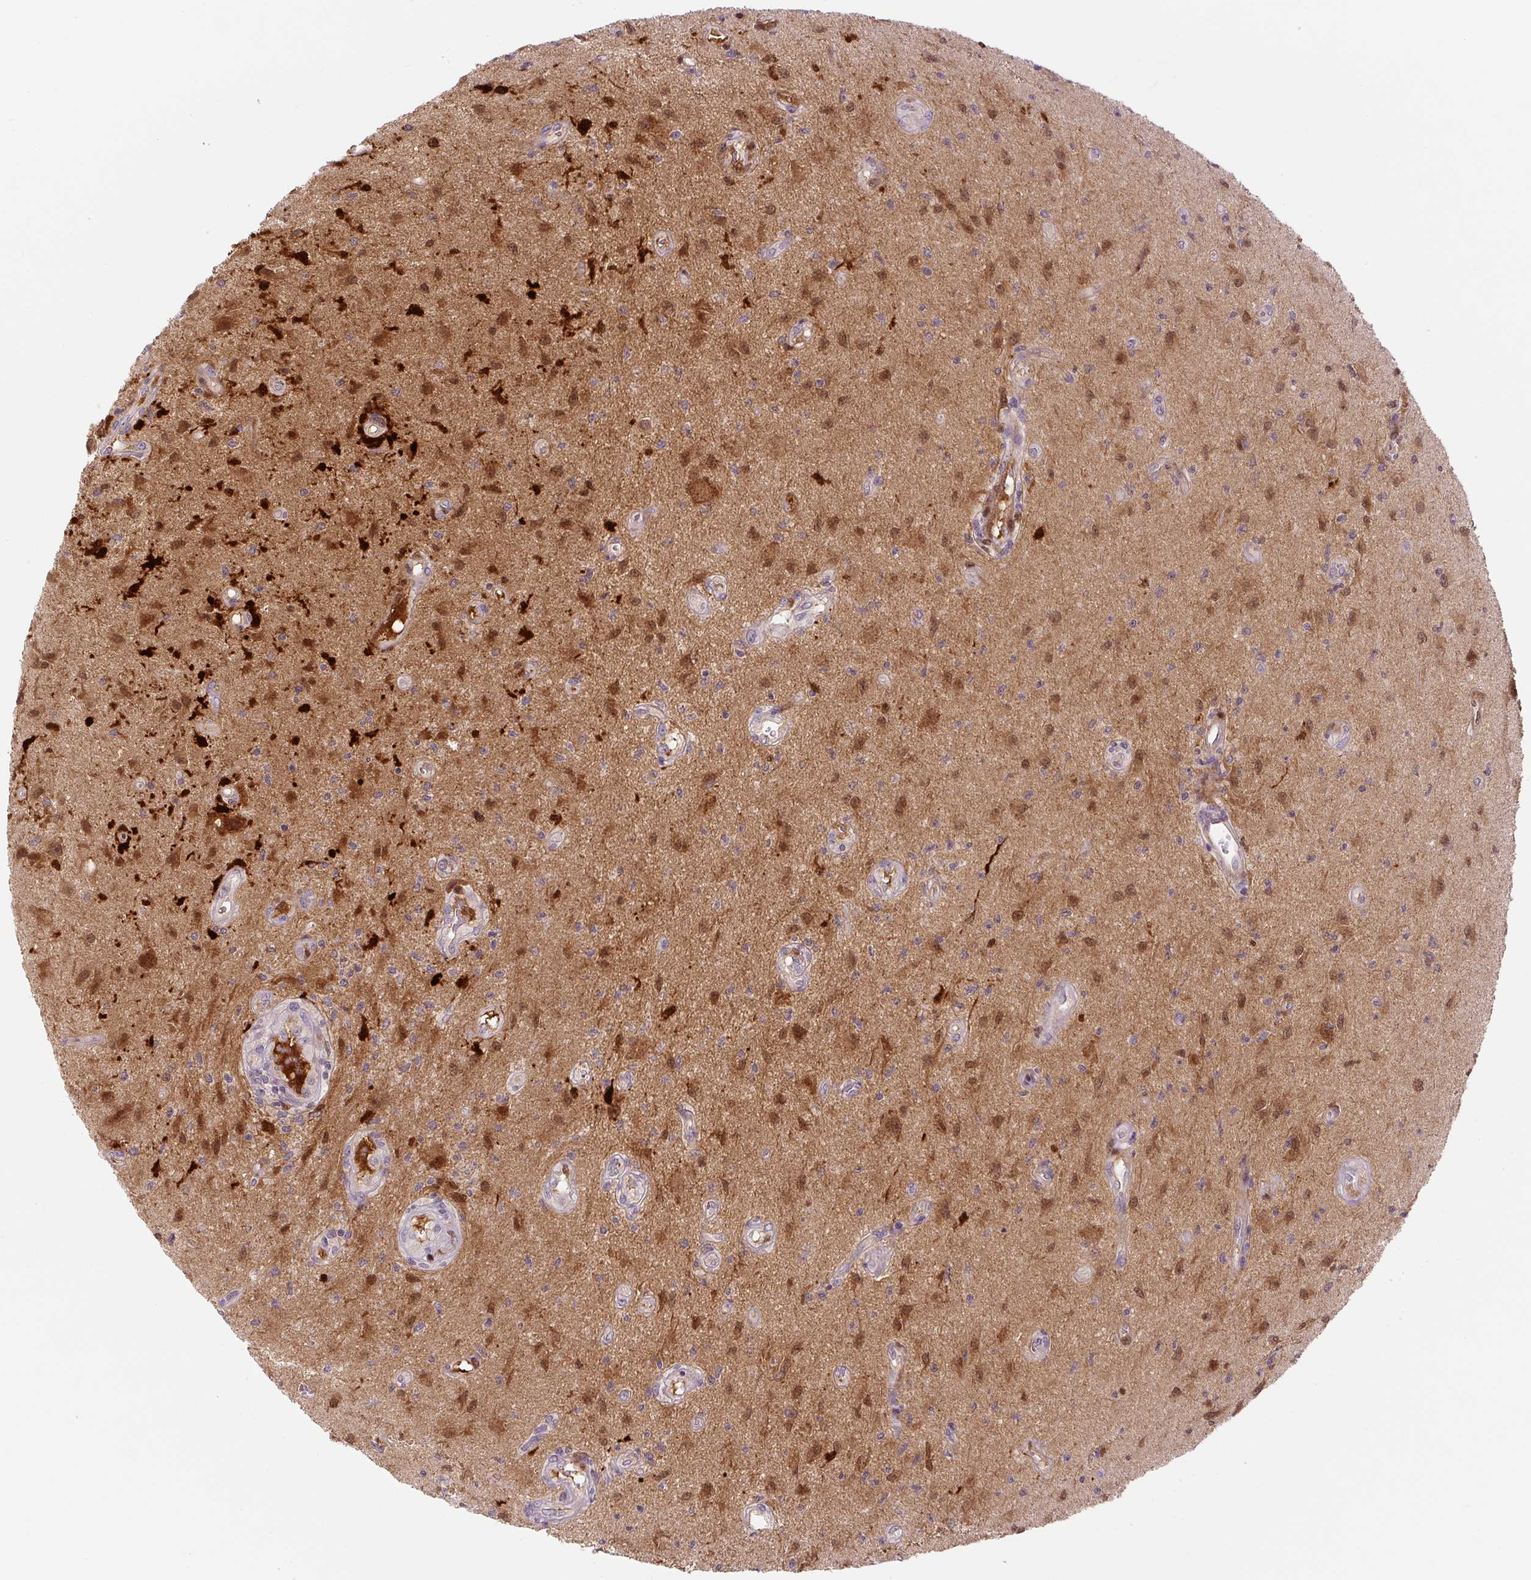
{"staining": {"intensity": "moderate", "quantity": "25%-75%", "location": "cytoplasmic/membranous,nuclear"}, "tissue": "glioma", "cell_type": "Tumor cells", "image_type": "cancer", "snomed": [{"axis": "morphology", "description": "Glioma, malignant, High grade"}, {"axis": "topography", "description": "Brain"}], "caption": "Immunohistochemical staining of human malignant glioma (high-grade) shows moderate cytoplasmic/membranous and nuclear protein staining in approximately 25%-75% of tumor cells.", "gene": "FABP7", "patient": {"sex": "male", "age": 67}}